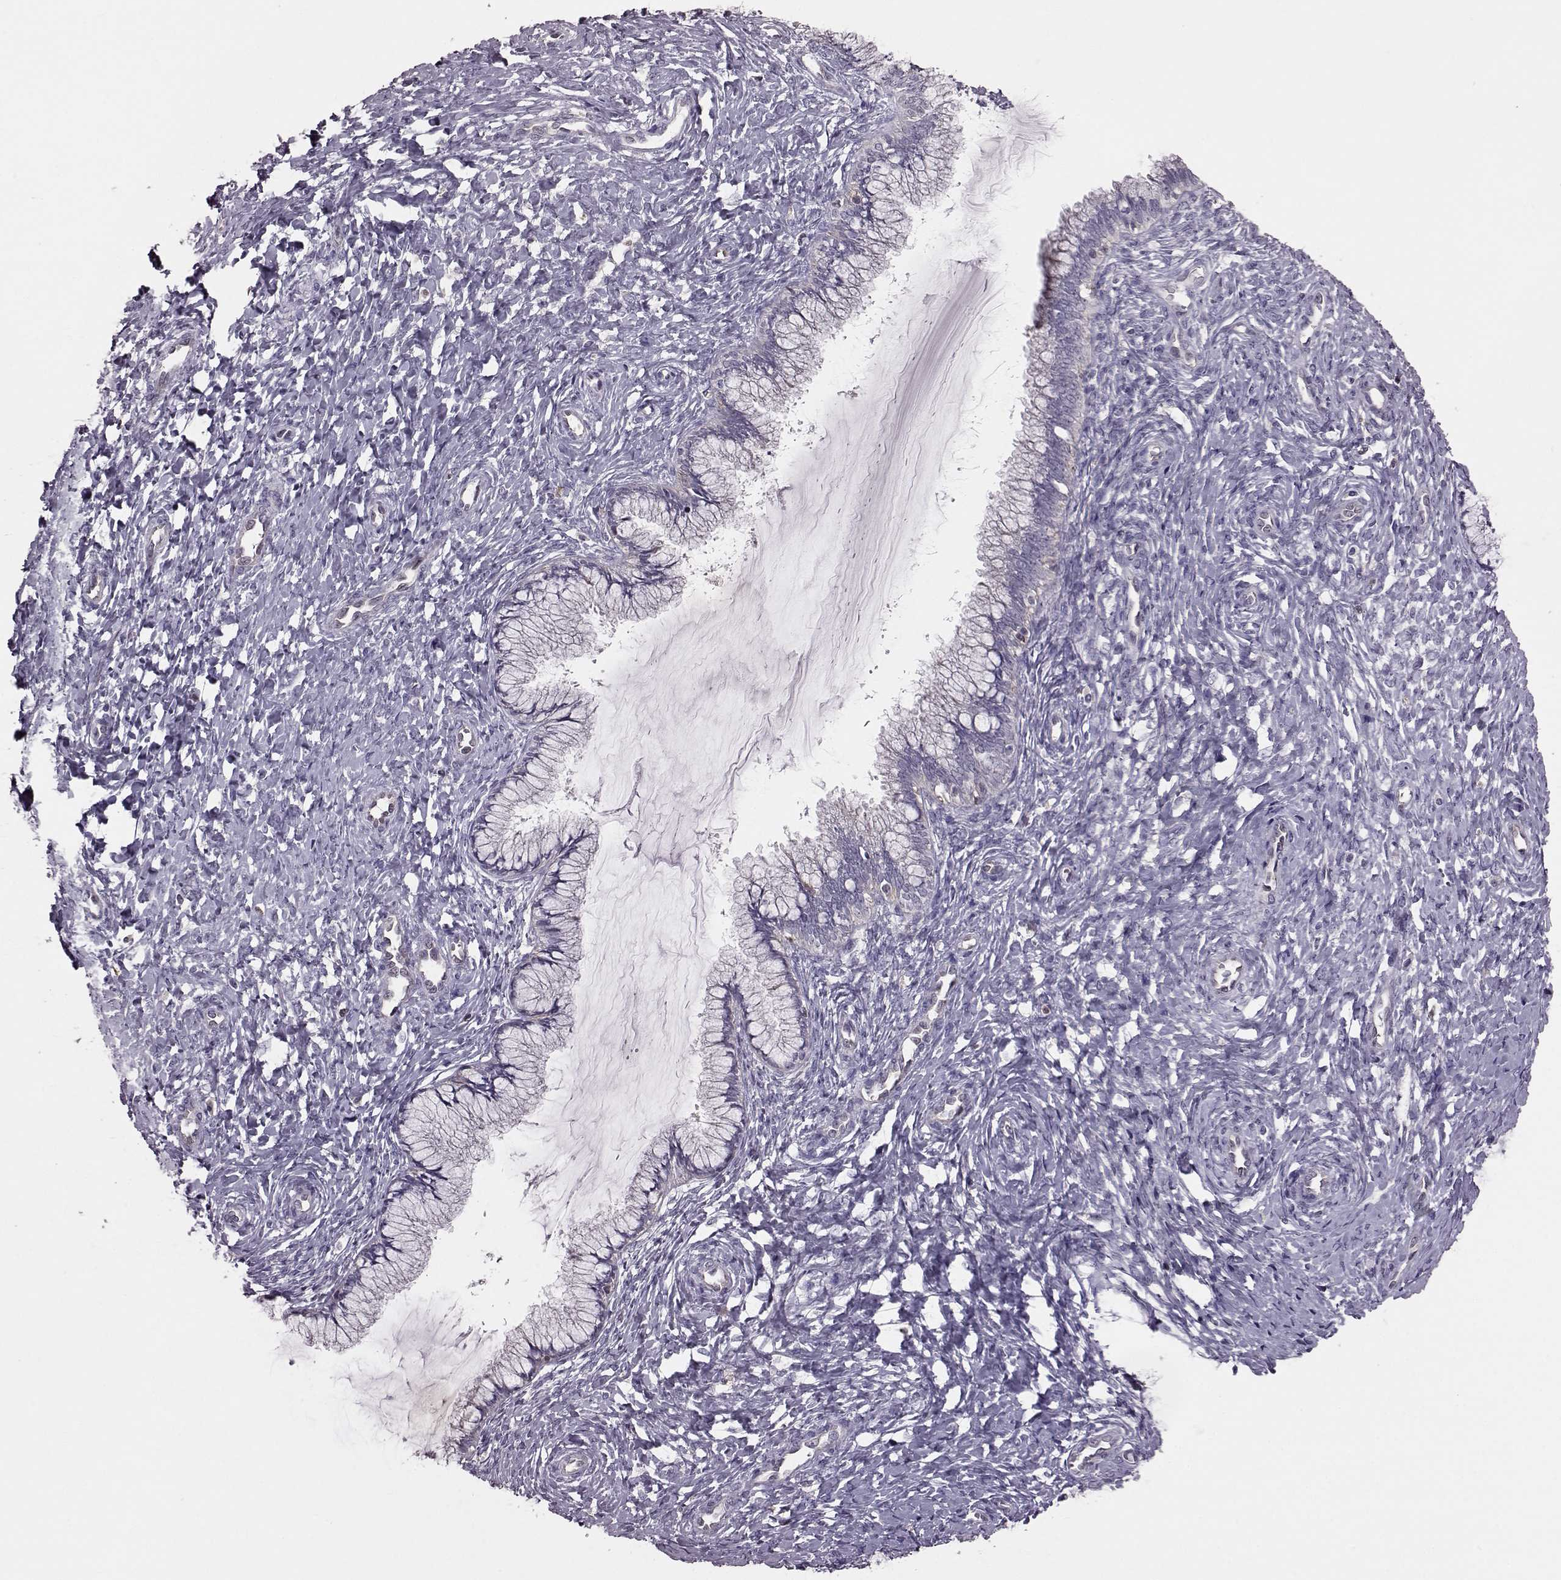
{"staining": {"intensity": "negative", "quantity": "none", "location": "none"}, "tissue": "cervix", "cell_type": "Glandular cells", "image_type": "normal", "snomed": [{"axis": "morphology", "description": "Normal tissue, NOS"}, {"axis": "topography", "description": "Cervix"}], "caption": "High power microscopy image of an immunohistochemistry (IHC) image of normal cervix, revealing no significant positivity in glandular cells.", "gene": "CDC42SE1", "patient": {"sex": "female", "age": 37}}